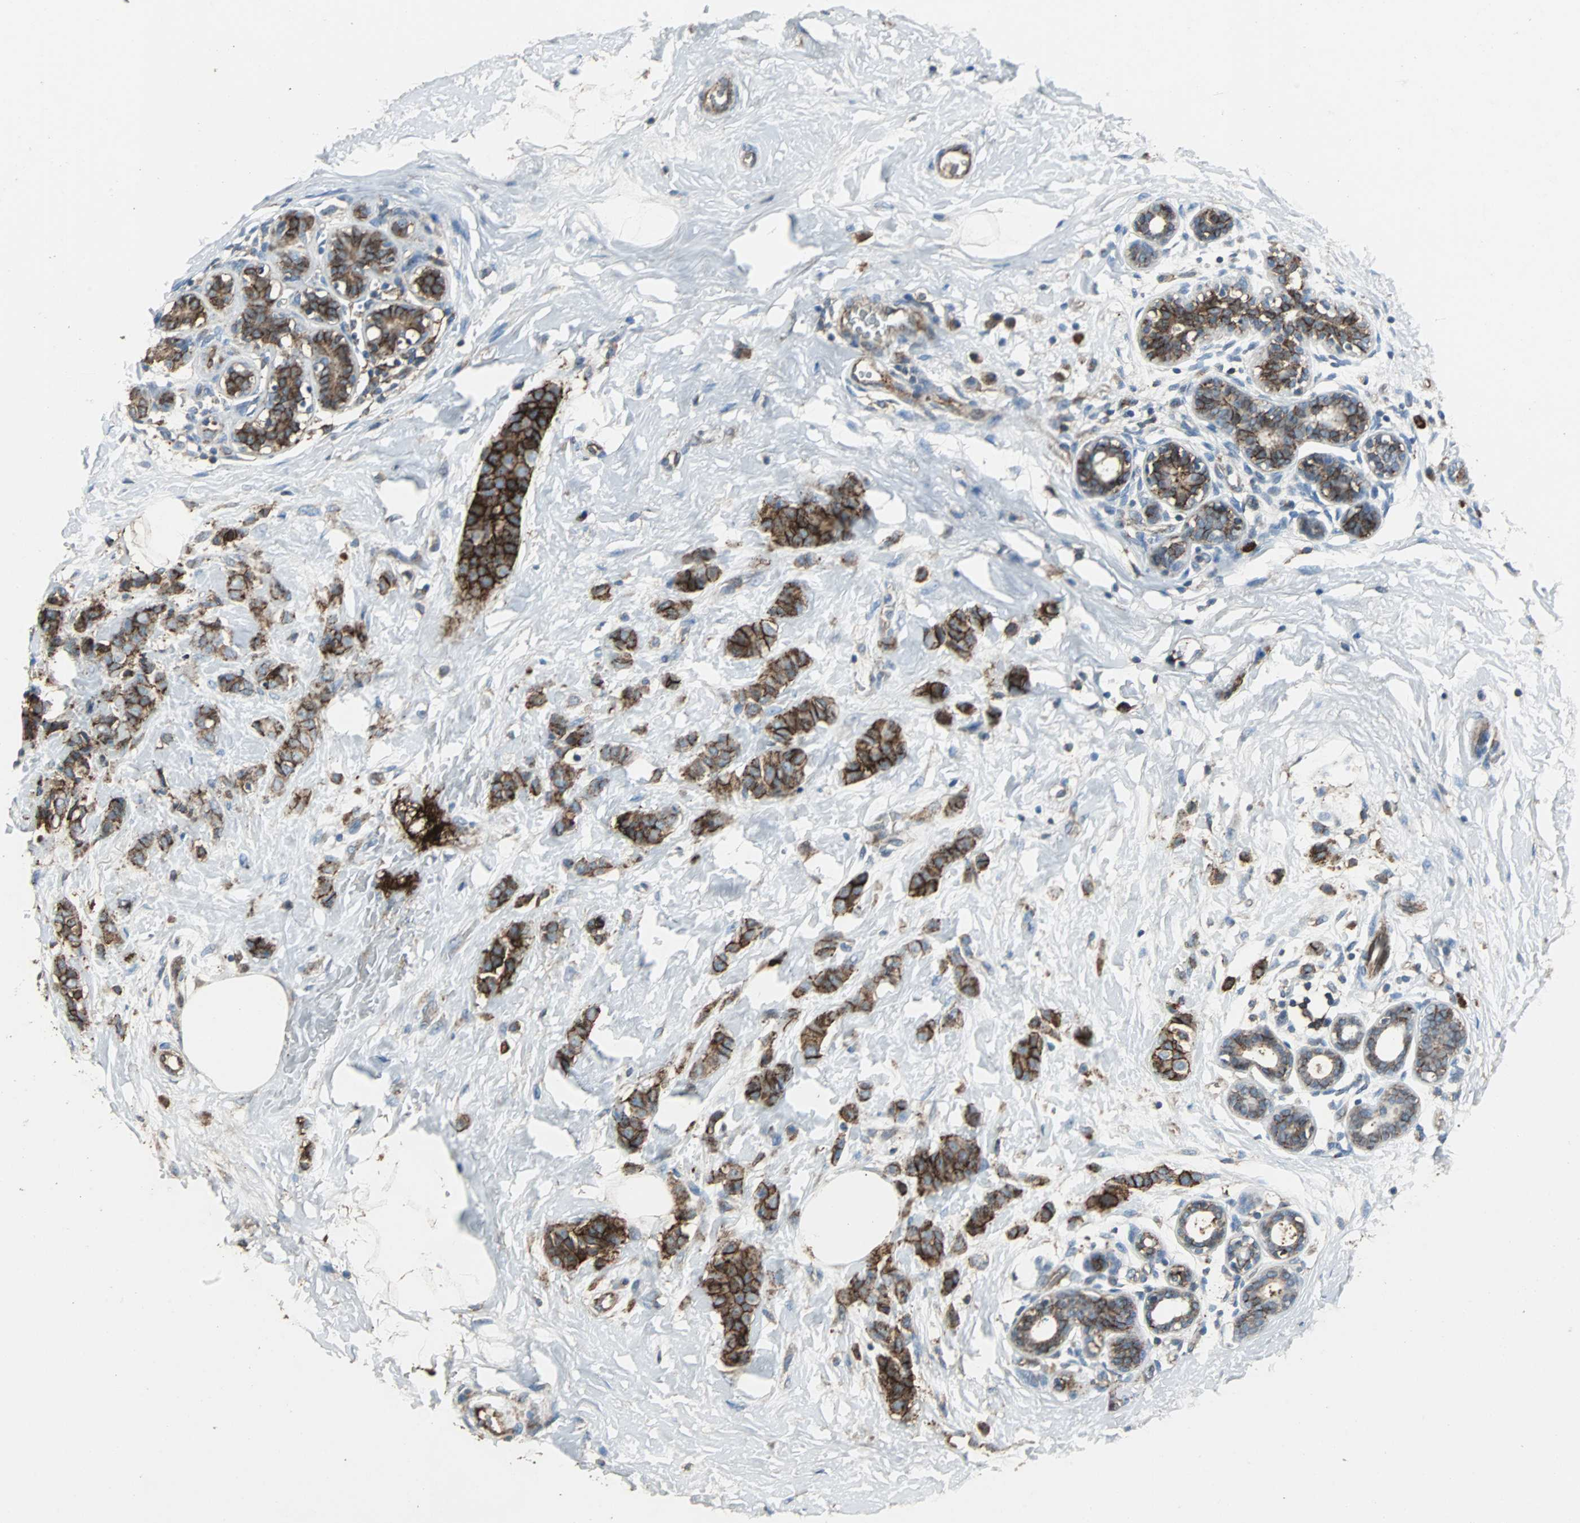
{"staining": {"intensity": "moderate", "quantity": ">75%", "location": "cytoplasmic/membranous"}, "tissue": "breast cancer", "cell_type": "Tumor cells", "image_type": "cancer", "snomed": [{"axis": "morphology", "description": "Lobular carcinoma, in situ"}, {"axis": "morphology", "description": "Lobular carcinoma"}, {"axis": "topography", "description": "Breast"}], "caption": "Protein staining reveals moderate cytoplasmic/membranous expression in about >75% of tumor cells in lobular carcinoma (breast).", "gene": "F11R", "patient": {"sex": "female", "age": 41}}